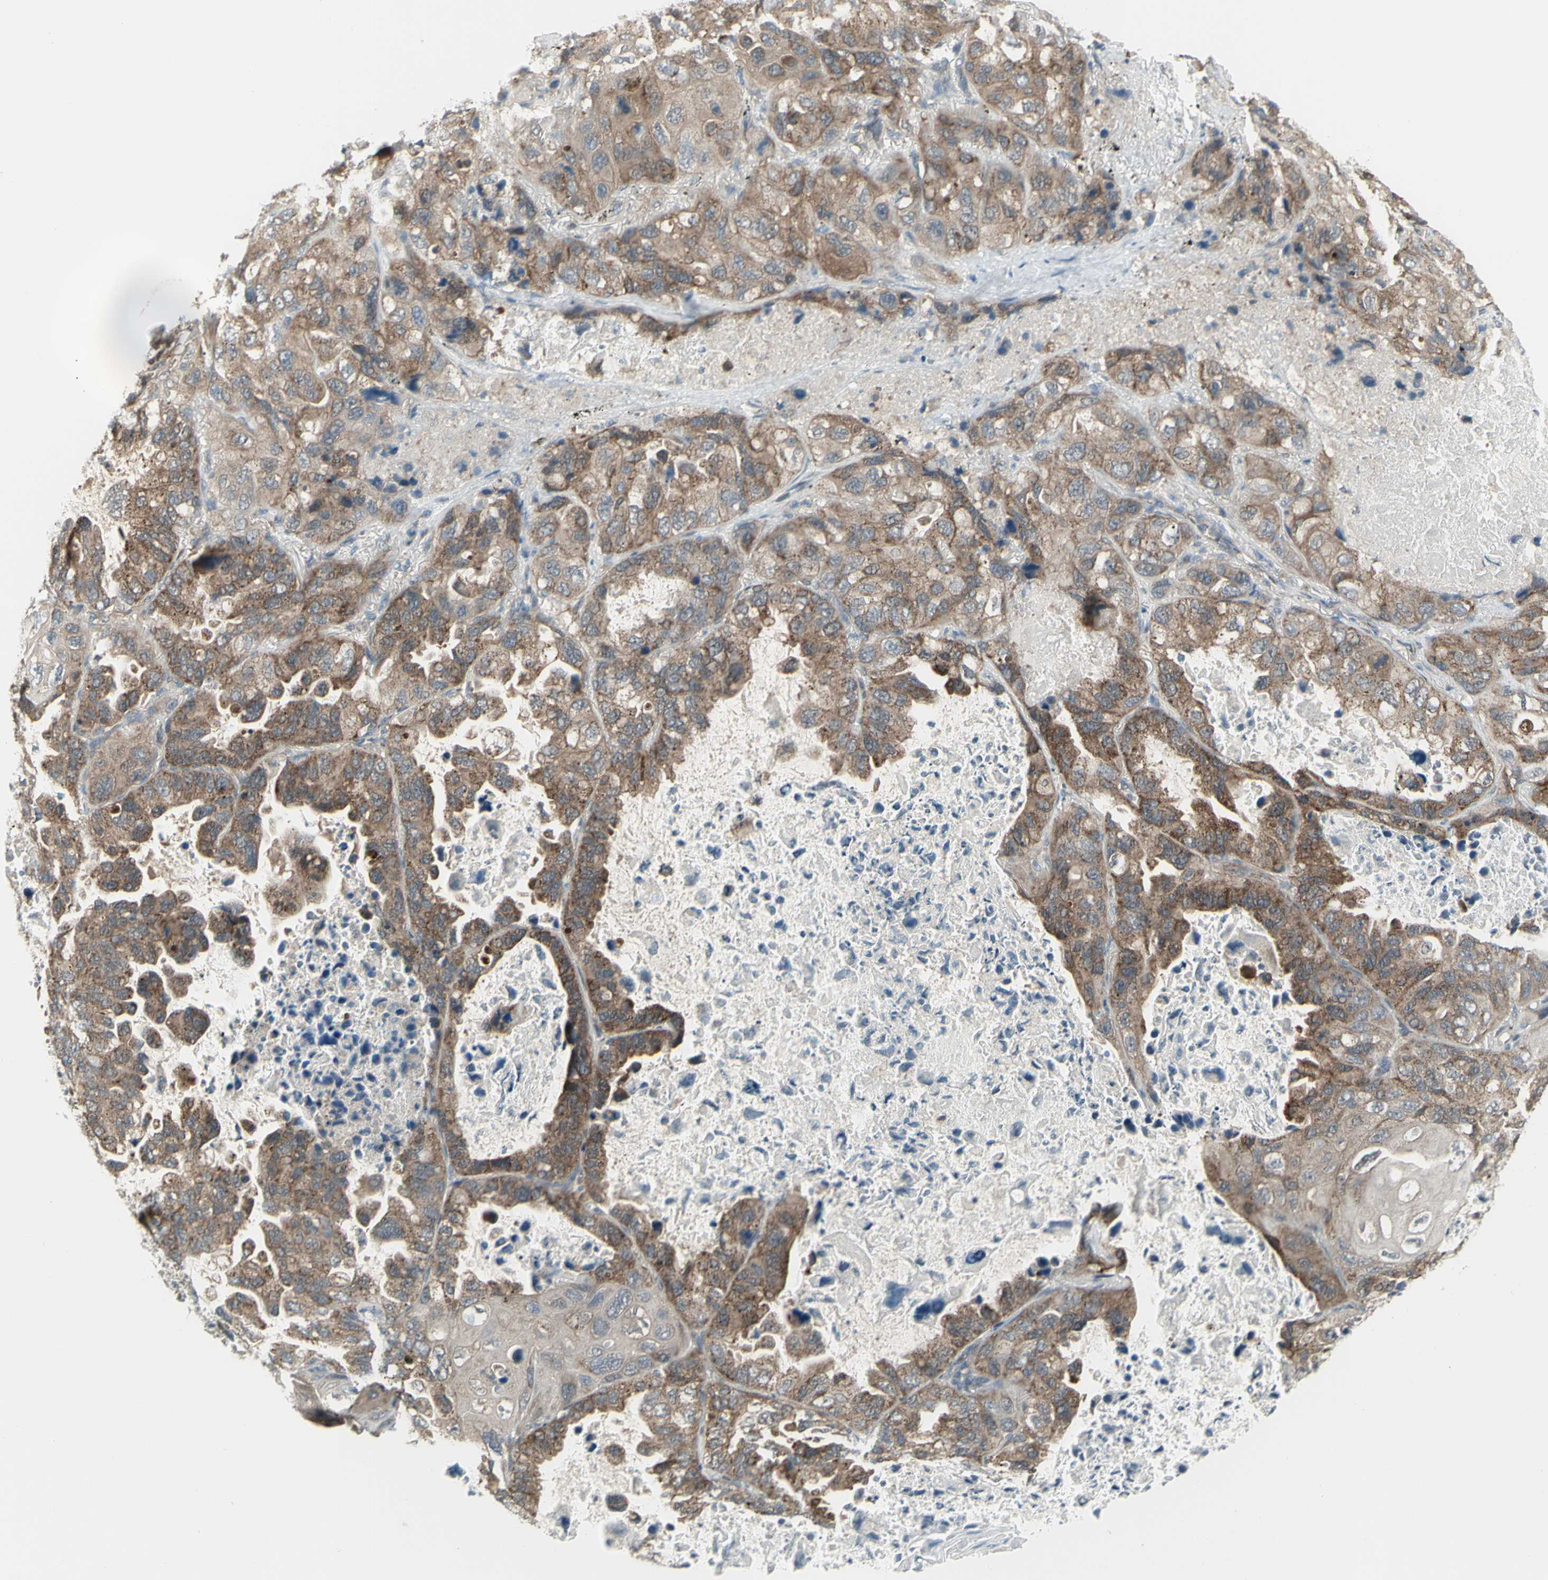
{"staining": {"intensity": "moderate", "quantity": "<25%", "location": "cytoplasmic/membranous"}, "tissue": "lung cancer", "cell_type": "Tumor cells", "image_type": "cancer", "snomed": [{"axis": "morphology", "description": "Squamous cell carcinoma, NOS"}, {"axis": "topography", "description": "Lung"}], "caption": "Moderate cytoplasmic/membranous positivity is appreciated in approximately <25% of tumor cells in lung cancer.", "gene": "NAXD", "patient": {"sex": "female", "age": 73}}